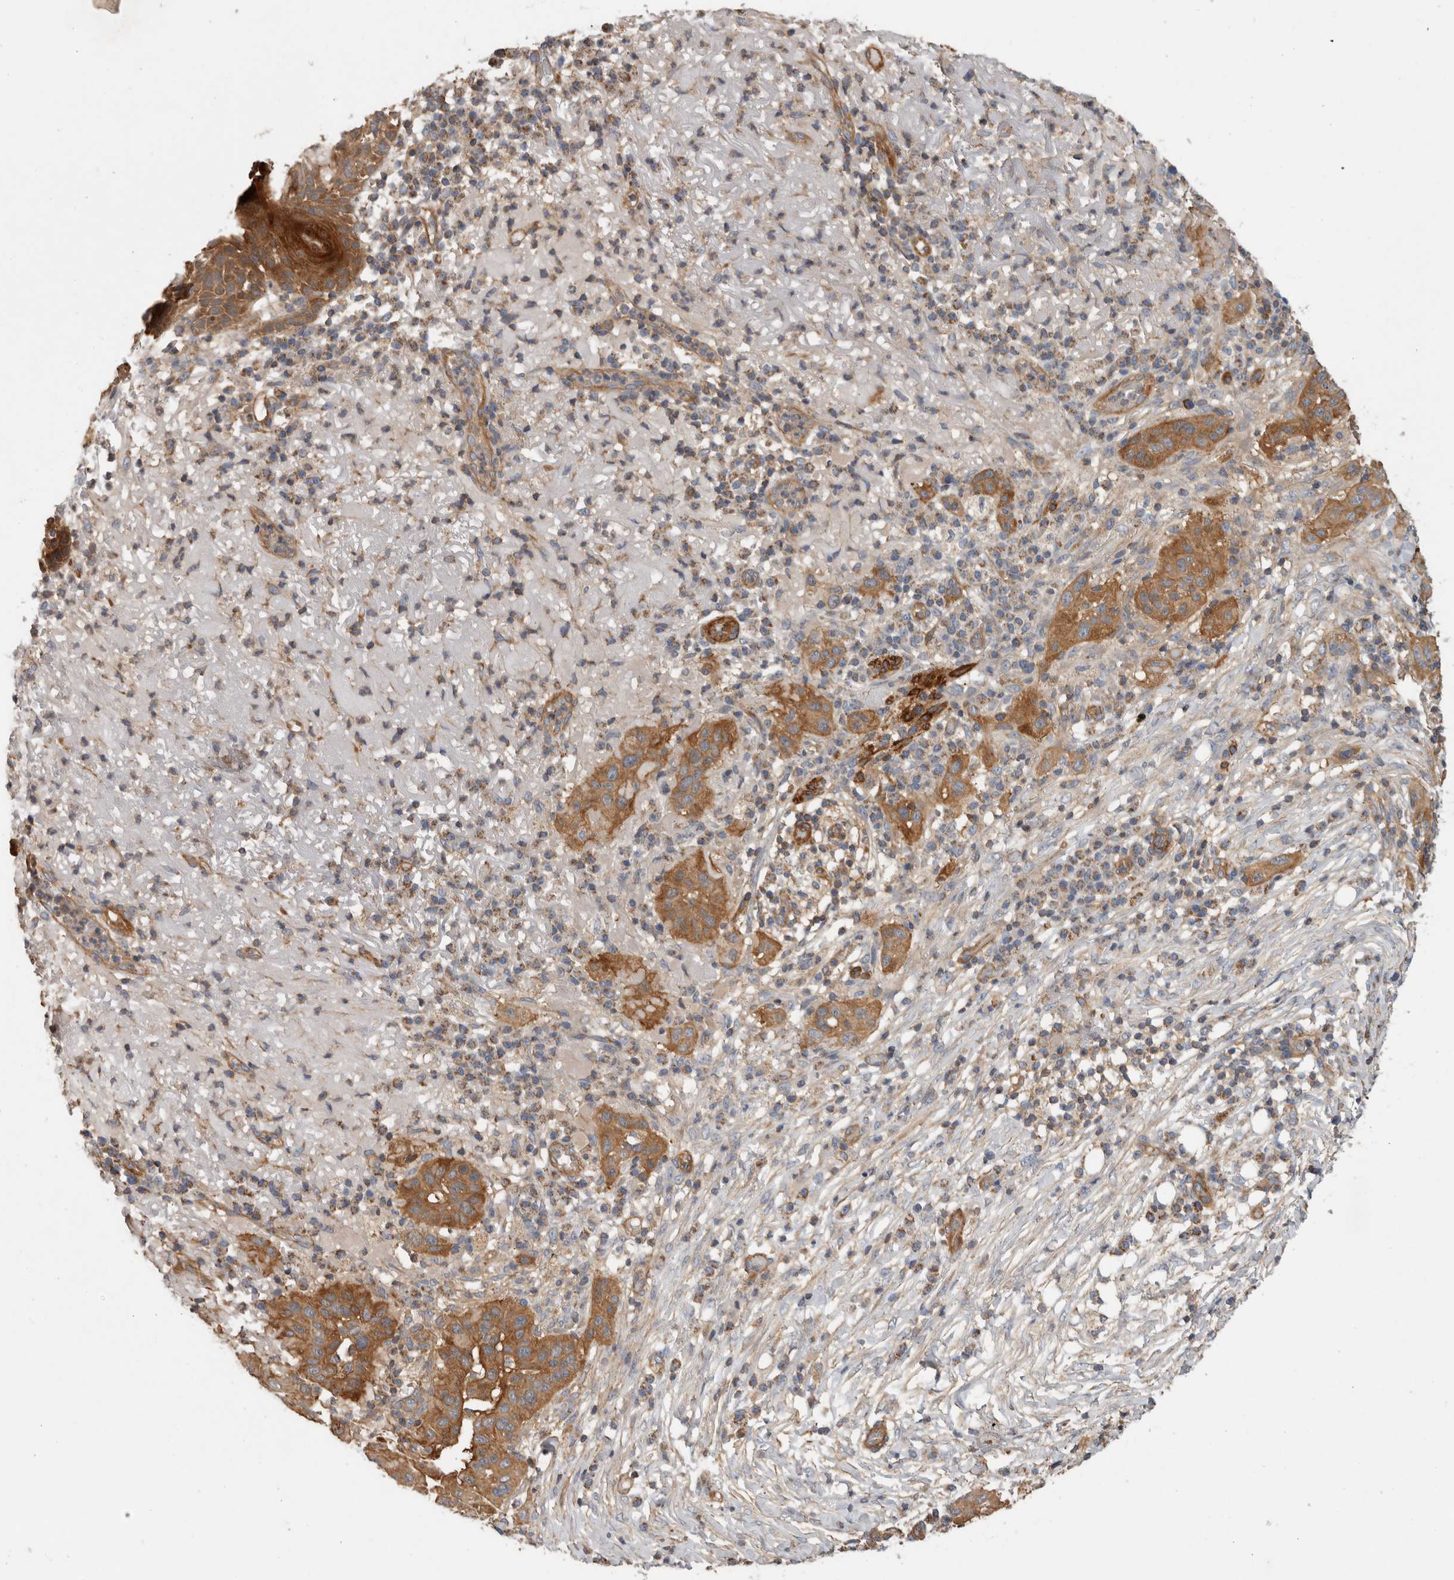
{"staining": {"intensity": "strong", "quantity": ">75%", "location": "cytoplasmic/membranous"}, "tissue": "skin cancer", "cell_type": "Tumor cells", "image_type": "cancer", "snomed": [{"axis": "morphology", "description": "Normal tissue, NOS"}, {"axis": "morphology", "description": "Squamous cell carcinoma, NOS"}, {"axis": "topography", "description": "Skin"}], "caption": "A histopathology image showing strong cytoplasmic/membranous positivity in approximately >75% of tumor cells in skin squamous cell carcinoma, as visualized by brown immunohistochemical staining.", "gene": "SFXN2", "patient": {"sex": "female", "age": 96}}